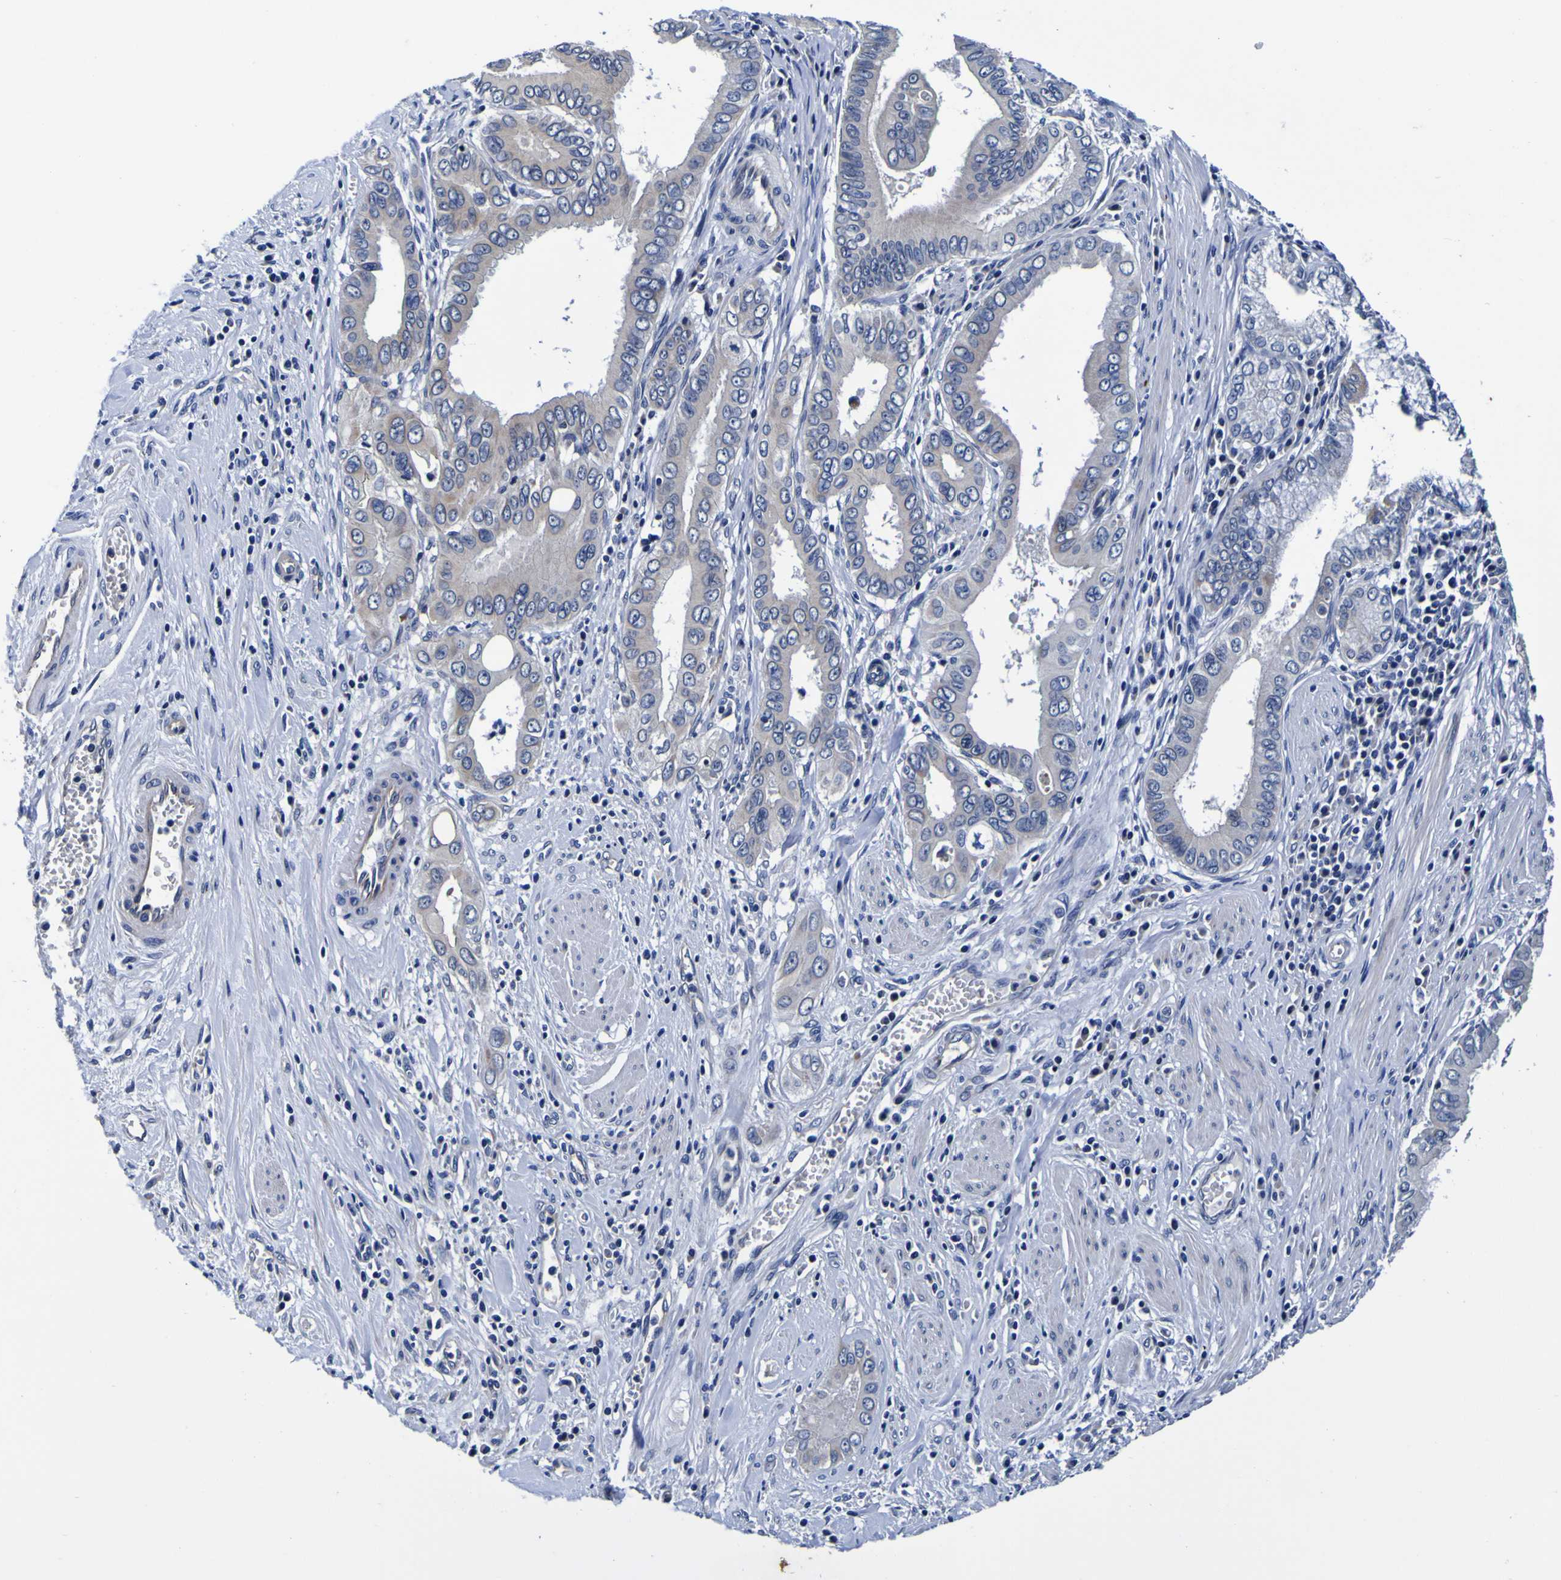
{"staining": {"intensity": "weak", "quantity": "<25%", "location": "cytoplasmic/membranous"}, "tissue": "pancreatic cancer", "cell_type": "Tumor cells", "image_type": "cancer", "snomed": [{"axis": "morphology", "description": "Adenocarcinoma, NOS"}, {"axis": "topography", "description": "Pancreas"}], "caption": "The IHC histopathology image has no significant staining in tumor cells of pancreatic adenocarcinoma tissue.", "gene": "PDLIM4", "patient": {"sex": "male", "age": 73}}